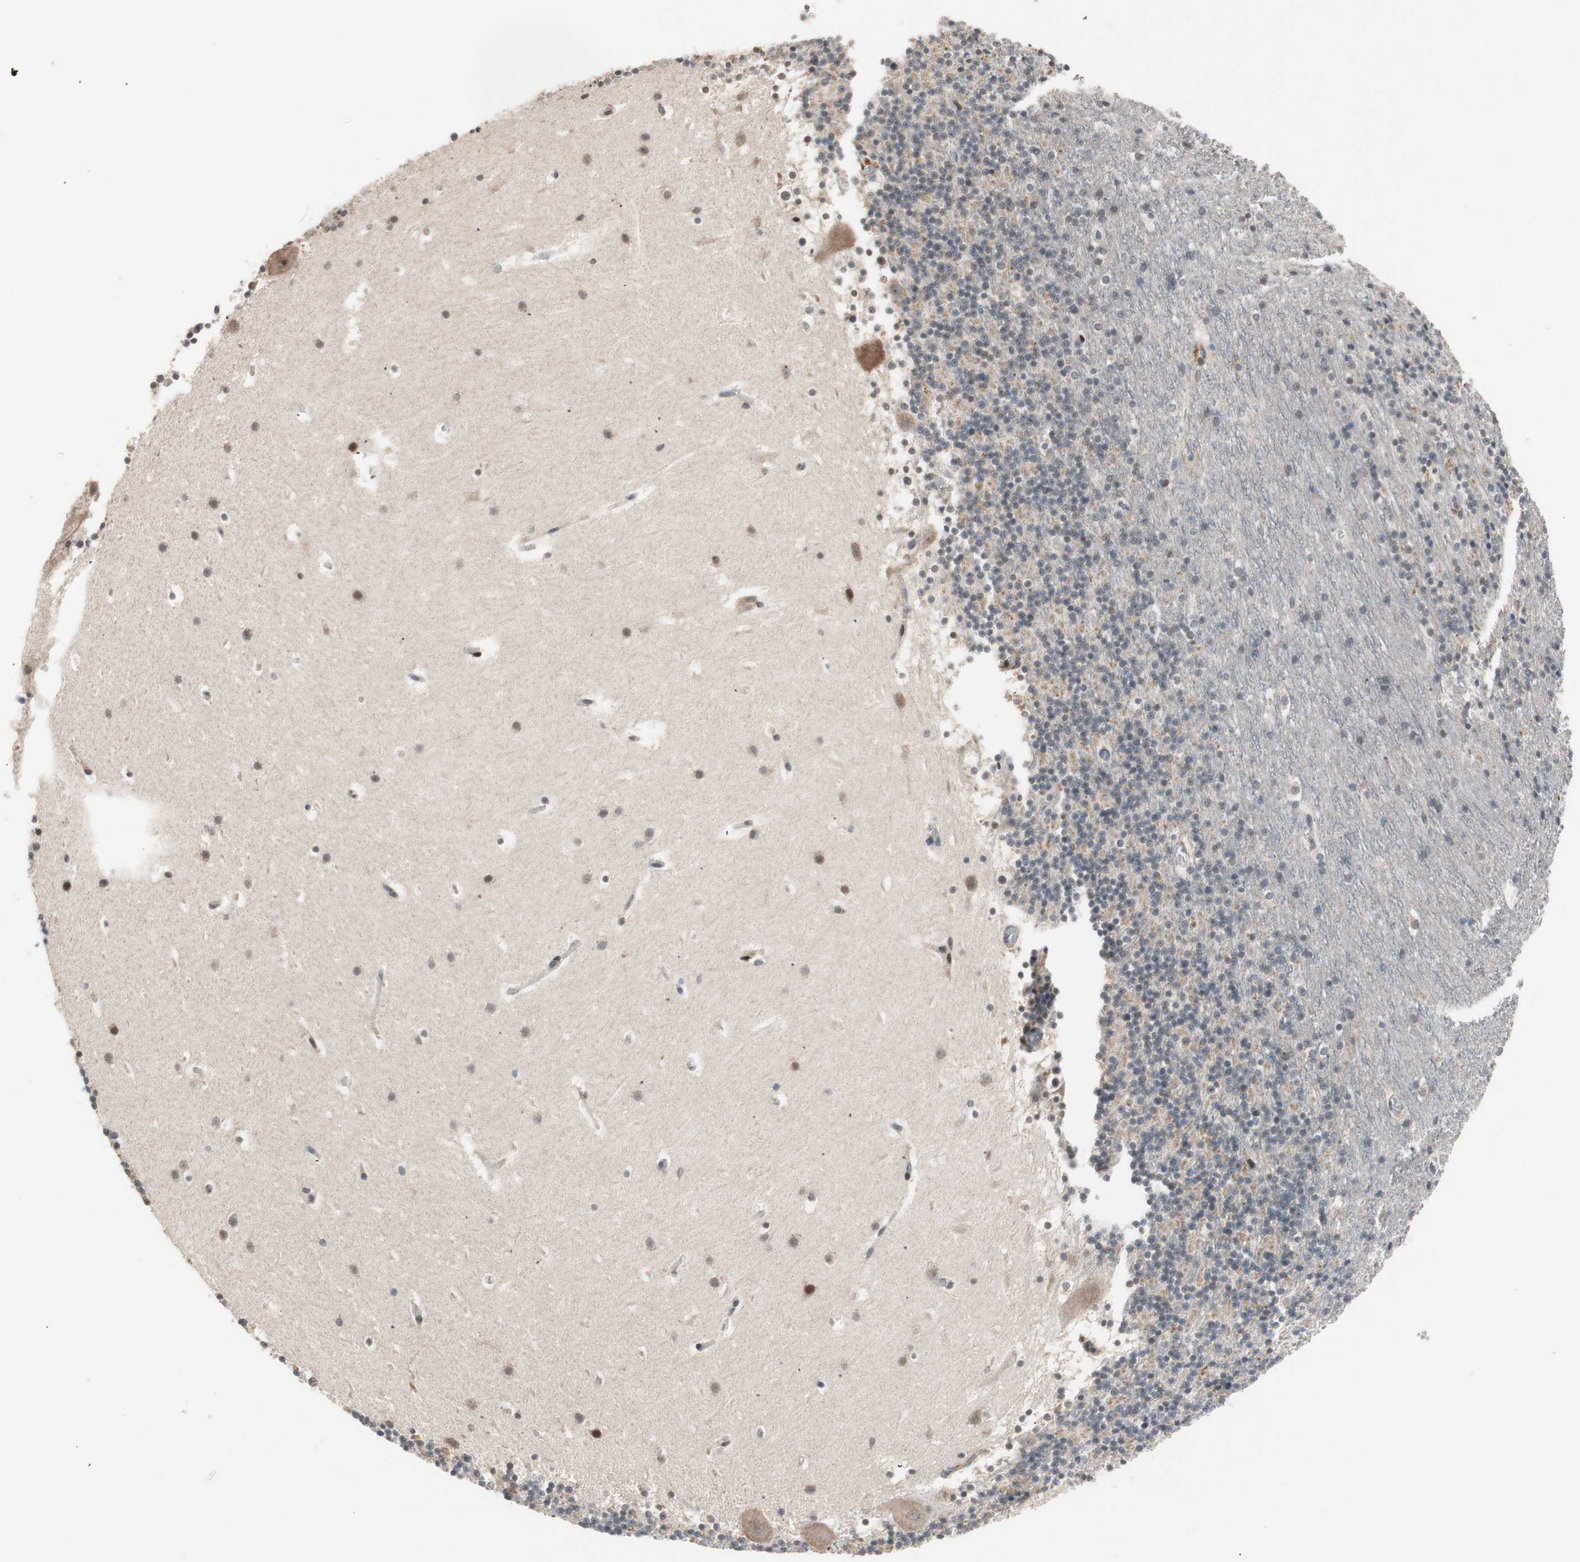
{"staining": {"intensity": "weak", "quantity": "25%-75%", "location": "cytoplasmic/membranous"}, "tissue": "cerebellum", "cell_type": "Cells in granular layer", "image_type": "normal", "snomed": [{"axis": "morphology", "description": "Normal tissue, NOS"}, {"axis": "topography", "description": "Cerebellum"}], "caption": "Weak cytoplasmic/membranous protein expression is present in approximately 25%-75% of cells in granular layer in cerebellum.", "gene": "NF2", "patient": {"sex": "male", "age": 45}}